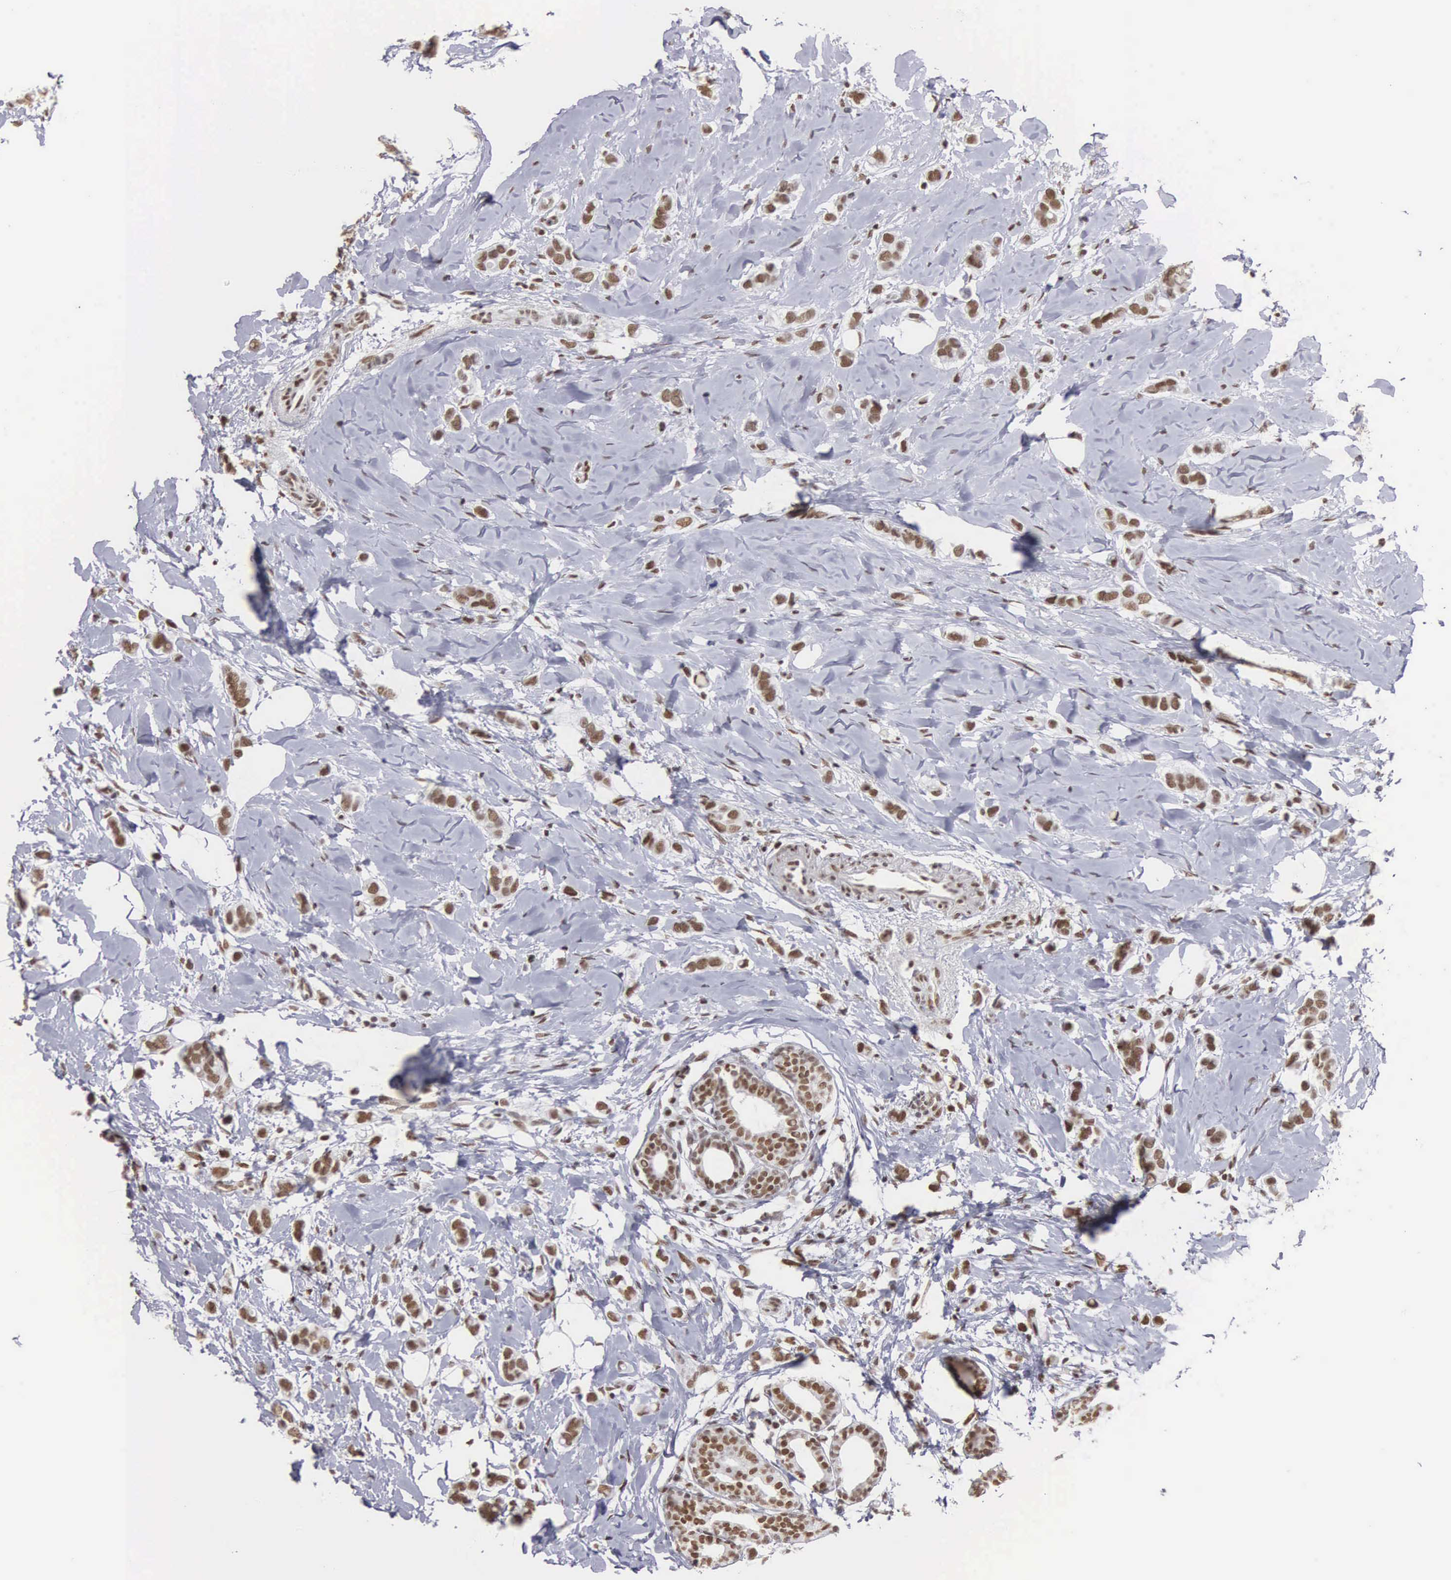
{"staining": {"intensity": "moderate", "quantity": ">75%", "location": "nuclear"}, "tissue": "breast cancer", "cell_type": "Tumor cells", "image_type": "cancer", "snomed": [{"axis": "morphology", "description": "Duct carcinoma"}, {"axis": "topography", "description": "Breast"}], "caption": "A brown stain highlights moderate nuclear staining of a protein in human breast cancer tumor cells. The staining was performed using DAB (3,3'-diaminobenzidine) to visualize the protein expression in brown, while the nuclei were stained in blue with hematoxylin (Magnification: 20x).", "gene": "CSTF2", "patient": {"sex": "female", "age": 72}}